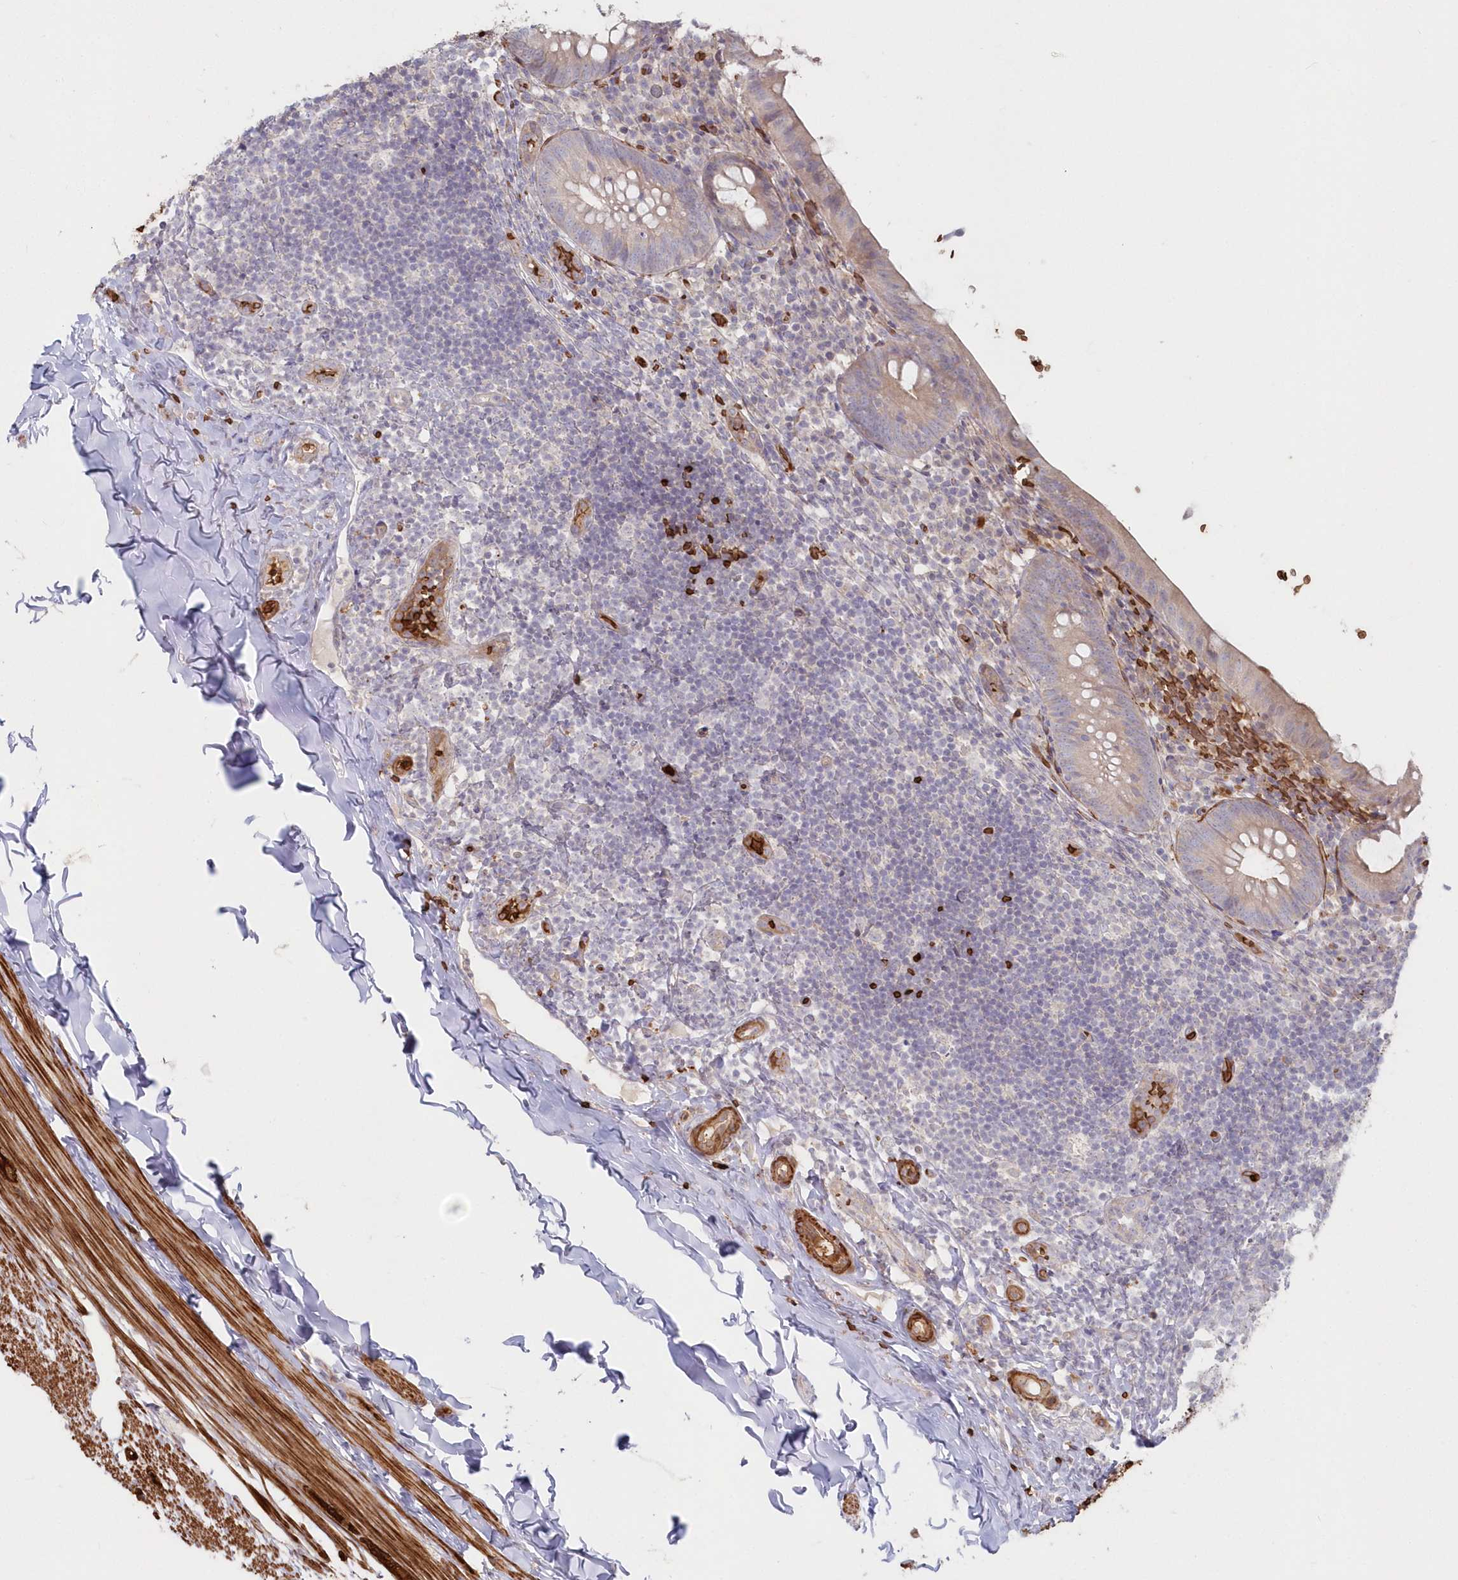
{"staining": {"intensity": "weak", "quantity": "25%-75%", "location": "cytoplasmic/membranous"}, "tissue": "appendix", "cell_type": "Glandular cells", "image_type": "normal", "snomed": [{"axis": "morphology", "description": "Normal tissue, NOS"}, {"axis": "topography", "description": "Appendix"}], "caption": "Immunohistochemical staining of unremarkable appendix reveals weak cytoplasmic/membranous protein positivity in approximately 25%-75% of glandular cells.", "gene": "SERINC1", "patient": {"sex": "male", "age": 8}}